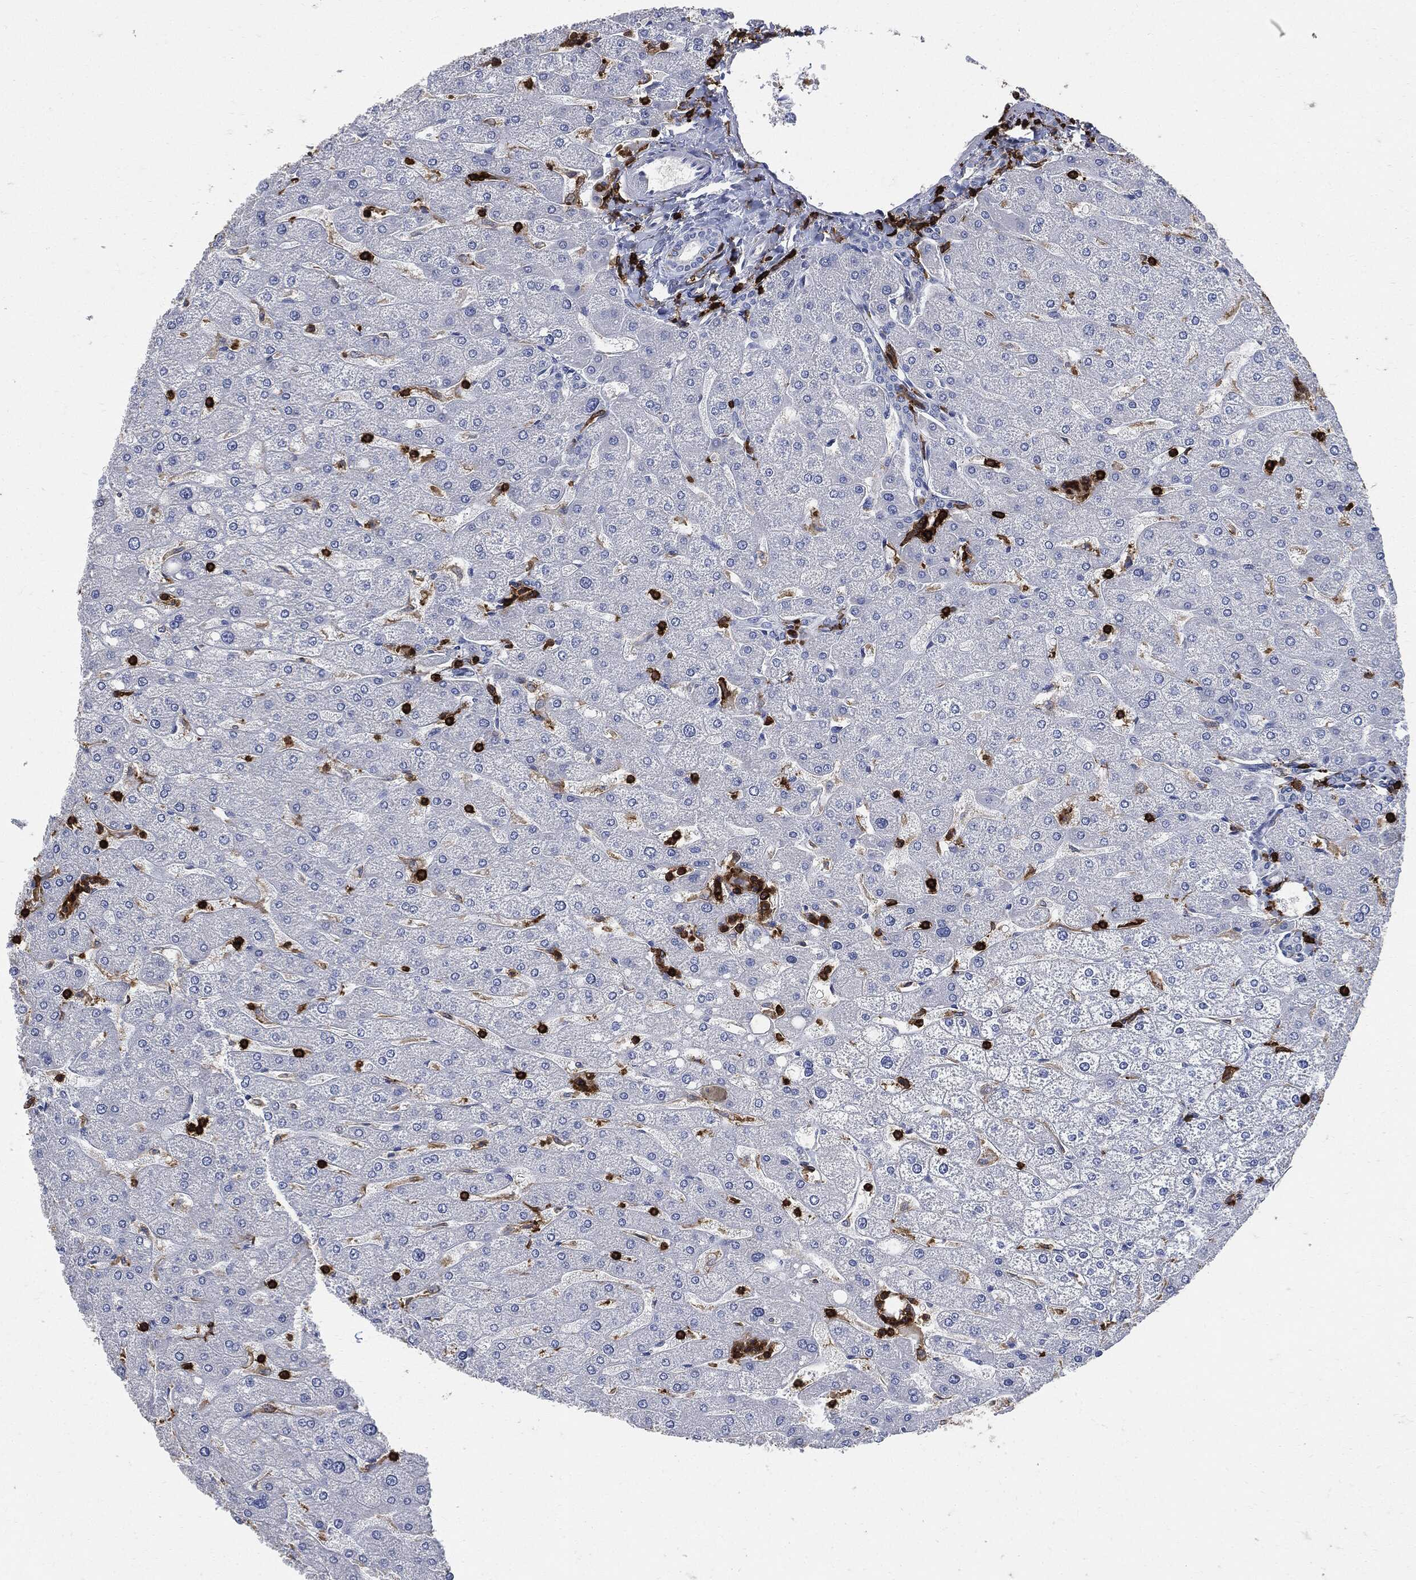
{"staining": {"intensity": "negative", "quantity": "none", "location": "none"}, "tissue": "liver", "cell_type": "Cholangiocytes", "image_type": "normal", "snomed": [{"axis": "morphology", "description": "Normal tissue, NOS"}, {"axis": "topography", "description": "Liver"}], "caption": "A histopathology image of human liver is negative for staining in cholangiocytes. (Immunohistochemistry (ihc), brightfield microscopy, high magnification).", "gene": "PTPRC", "patient": {"sex": "male", "age": 67}}